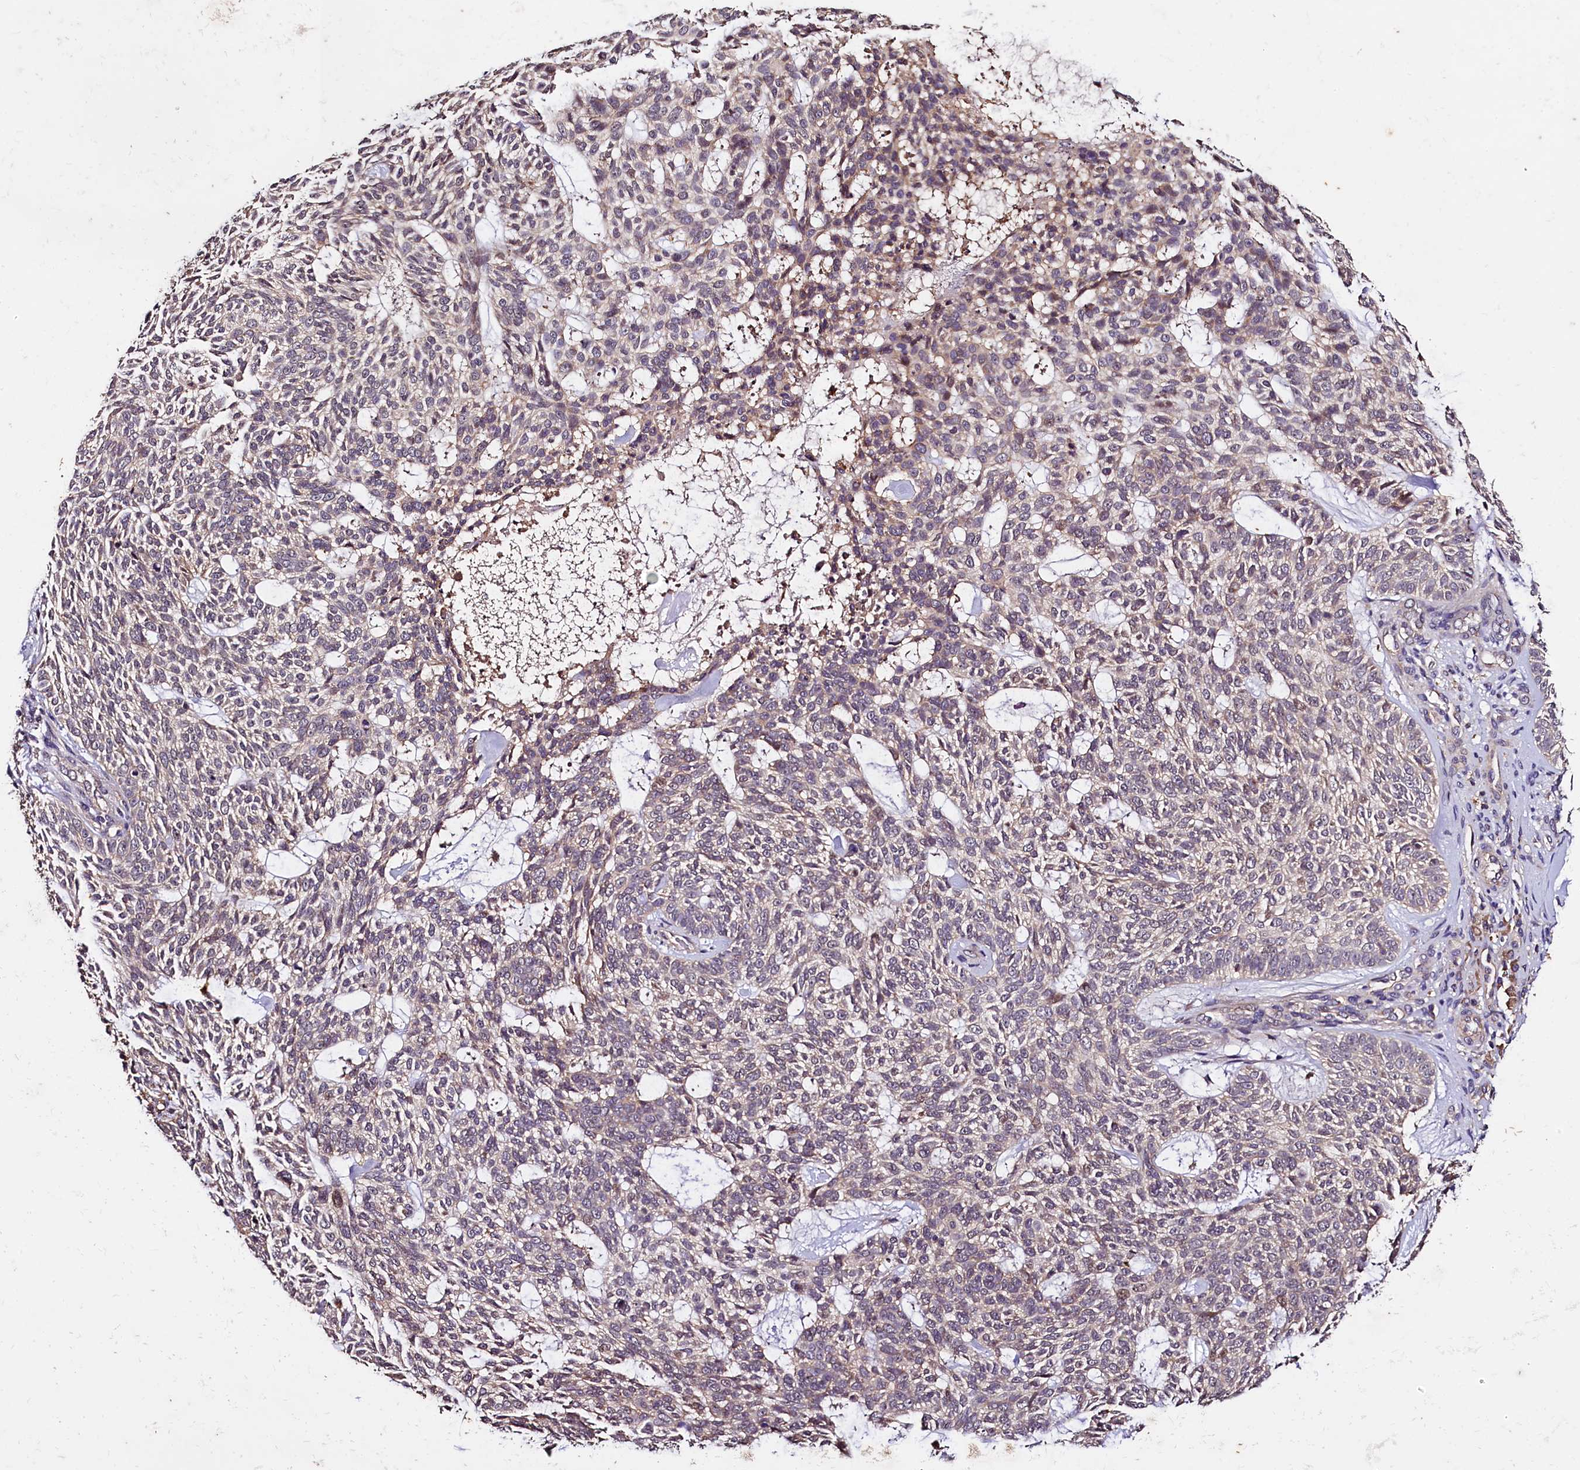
{"staining": {"intensity": "weak", "quantity": "<25%", "location": "cytoplasmic/membranous"}, "tissue": "skin cancer", "cell_type": "Tumor cells", "image_type": "cancer", "snomed": [{"axis": "morphology", "description": "Basal cell carcinoma"}, {"axis": "topography", "description": "Skin"}], "caption": "High magnification brightfield microscopy of basal cell carcinoma (skin) stained with DAB (brown) and counterstained with hematoxylin (blue): tumor cells show no significant positivity.", "gene": "PLXNB1", "patient": {"sex": "male", "age": 75}}